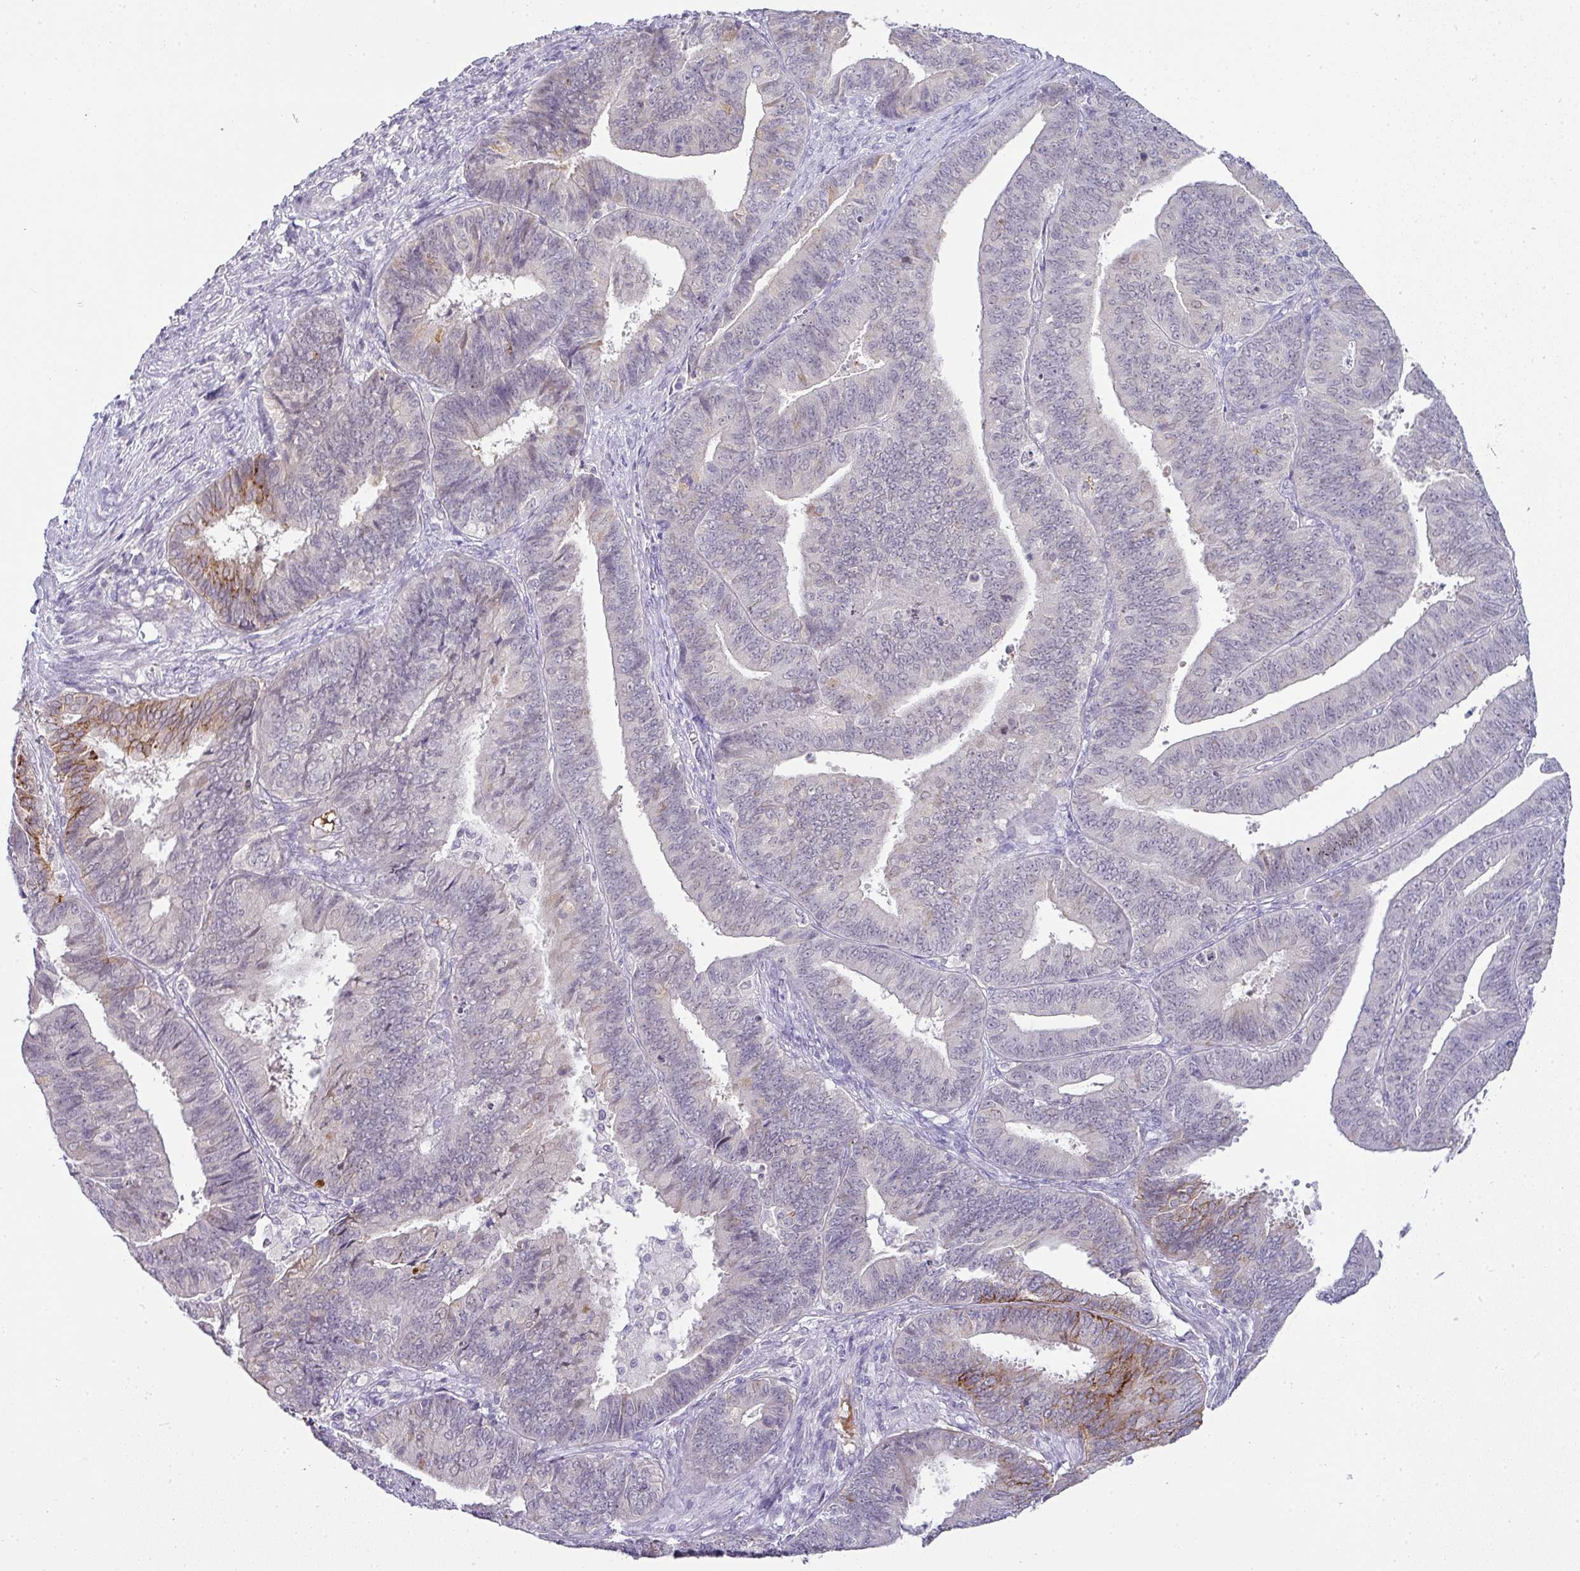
{"staining": {"intensity": "moderate", "quantity": "<25%", "location": "cytoplasmic/membranous"}, "tissue": "endometrial cancer", "cell_type": "Tumor cells", "image_type": "cancer", "snomed": [{"axis": "morphology", "description": "Adenocarcinoma, NOS"}, {"axis": "topography", "description": "Endometrium"}], "caption": "A brown stain highlights moderate cytoplasmic/membranous staining of a protein in endometrial adenocarcinoma tumor cells.", "gene": "FGF17", "patient": {"sex": "female", "age": 73}}